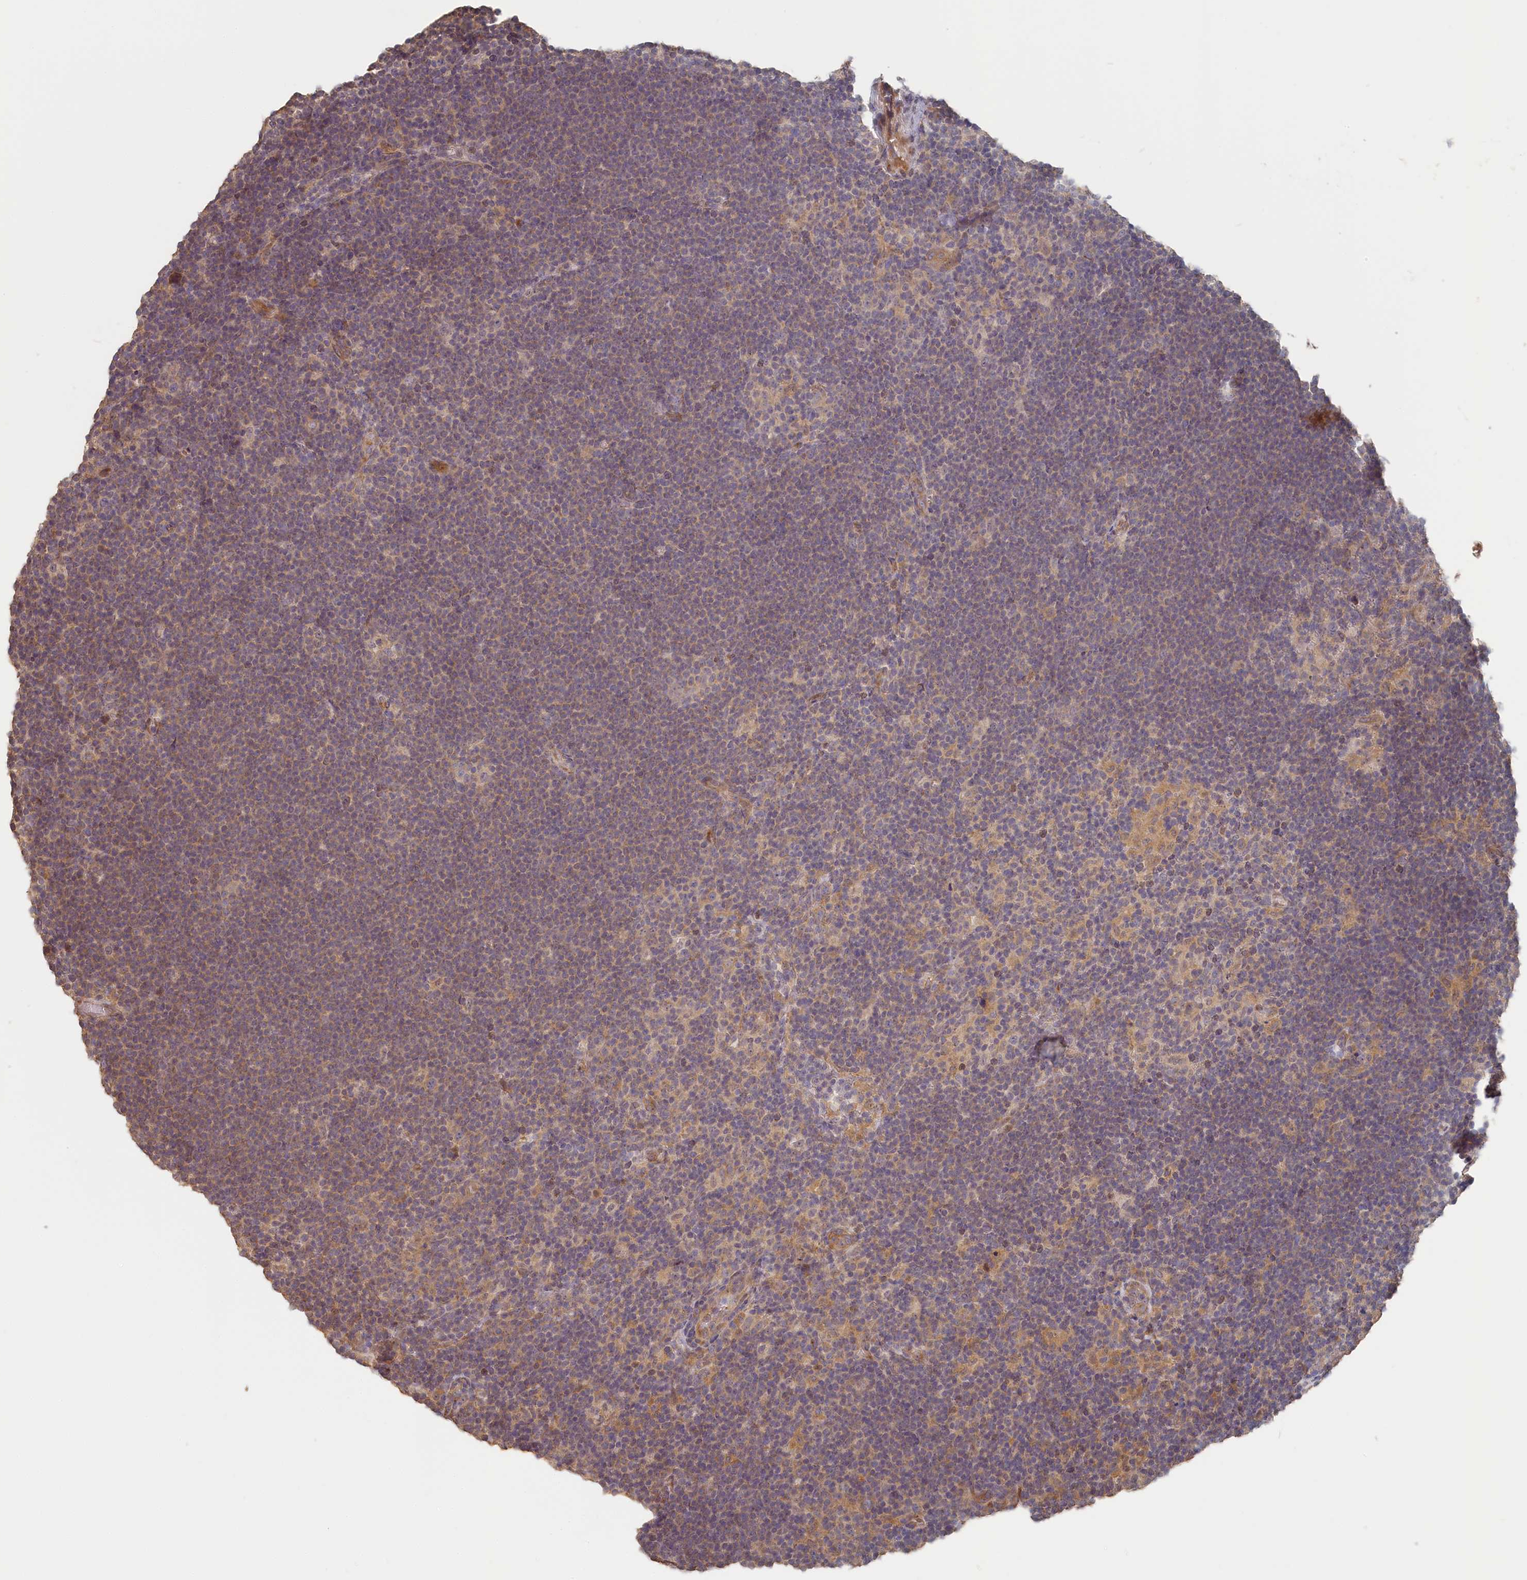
{"staining": {"intensity": "negative", "quantity": "none", "location": "none"}, "tissue": "lymphoma", "cell_type": "Tumor cells", "image_type": "cancer", "snomed": [{"axis": "morphology", "description": "Hodgkin's disease, NOS"}, {"axis": "topography", "description": "Lymph node"}], "caption": "Immunohistochemical staining of human Hodgkin's disease demonstrates no significant staining in tumor cells.", "gene": "STX16", "patient": {"sex": "female", "age": 57}}